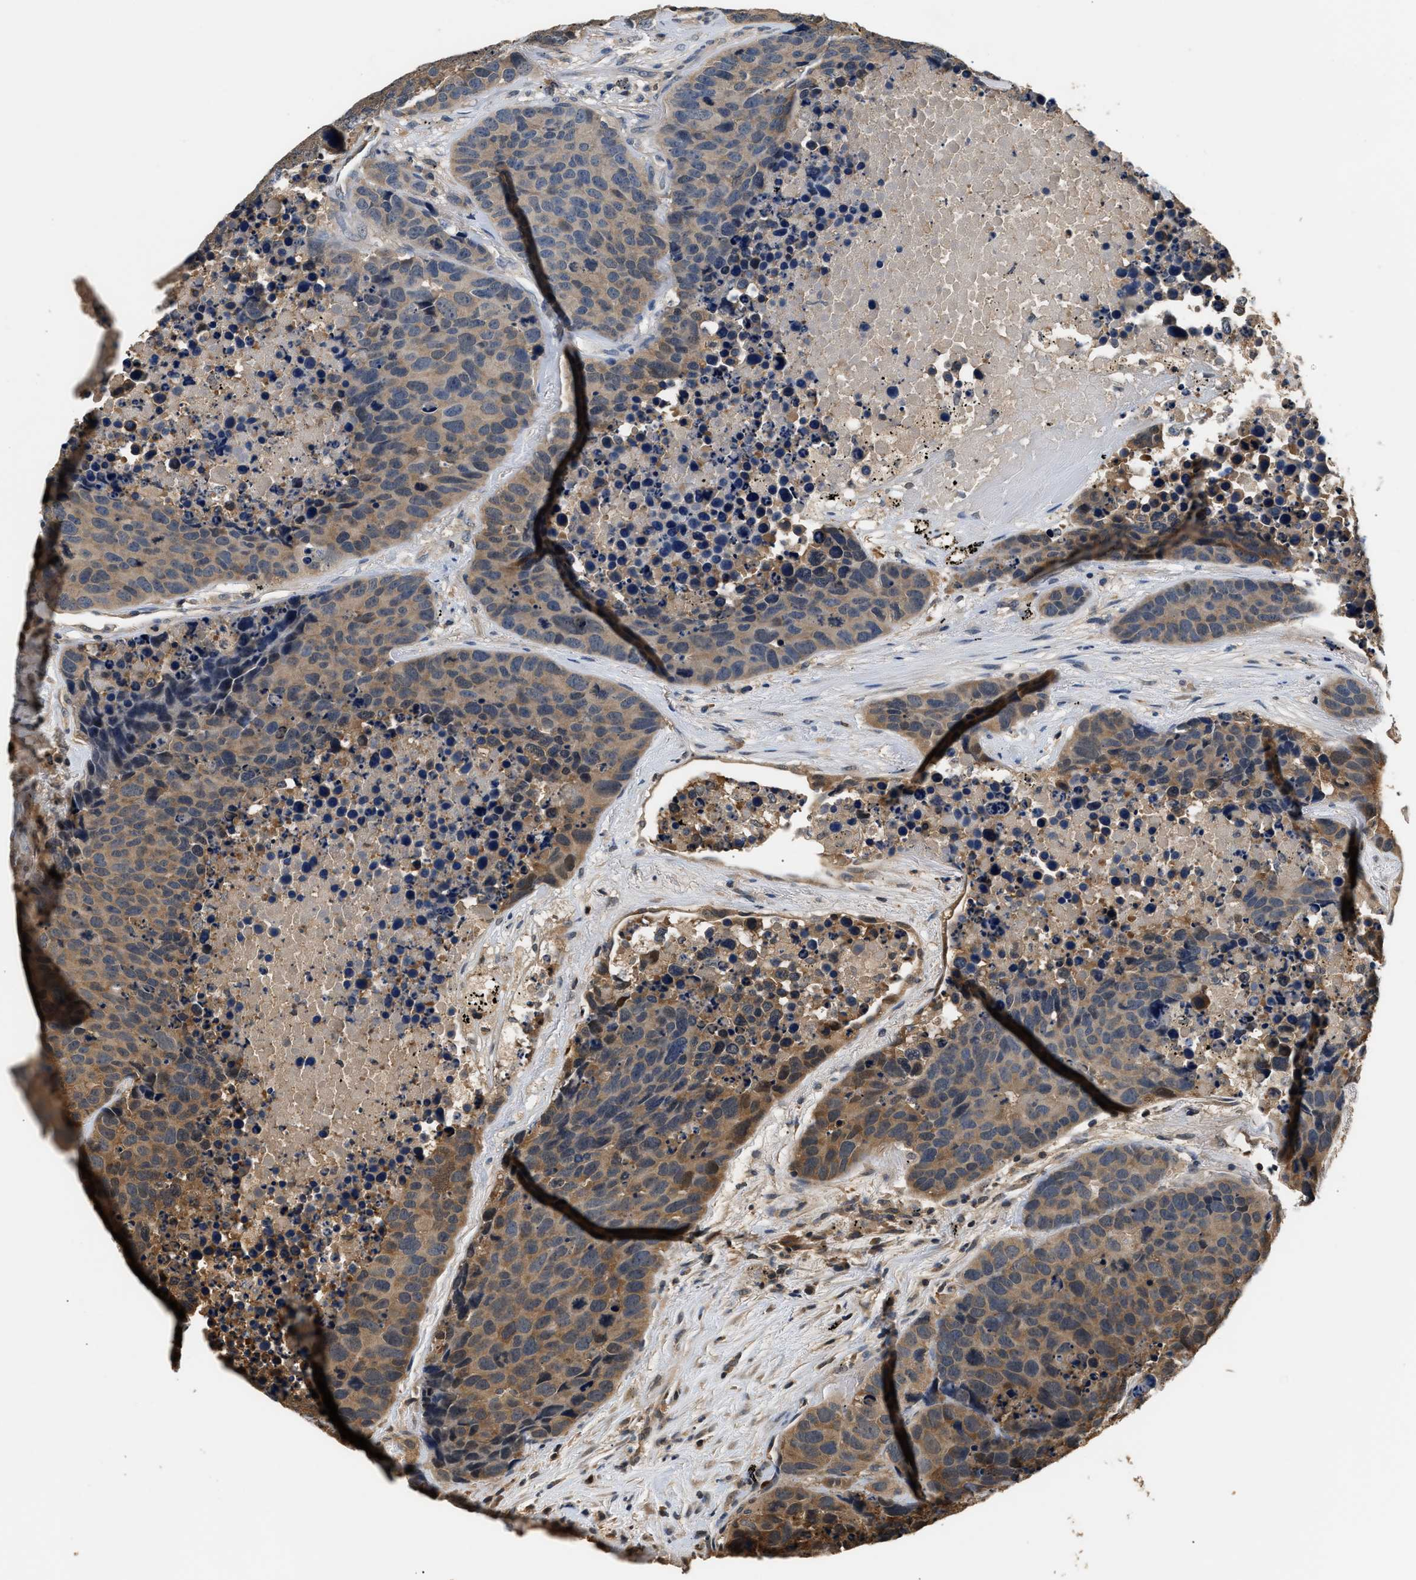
{"staining": {"intensity": "weak", "quantity": ">75%", "location": "cytoplasmic/membranous"}, "tissue": "carcinoid", "cell_type": "Tumor cells", "image_type": "cancer", "snomed": [{"axis": "morphology", "description": "Carcinoid, malignant, NOS"}, {"axis": "topography", "description": "Lung"}], "caption": "Immunohistochemistry image of carcinoid (malignant) stained for a protein (brown), which reveals low levels of weak cytoplasmic/membranous staining in approximately >75% of tumor cells.", "gene": "GPI", "patient": {"sex": "male", "age": 60}}